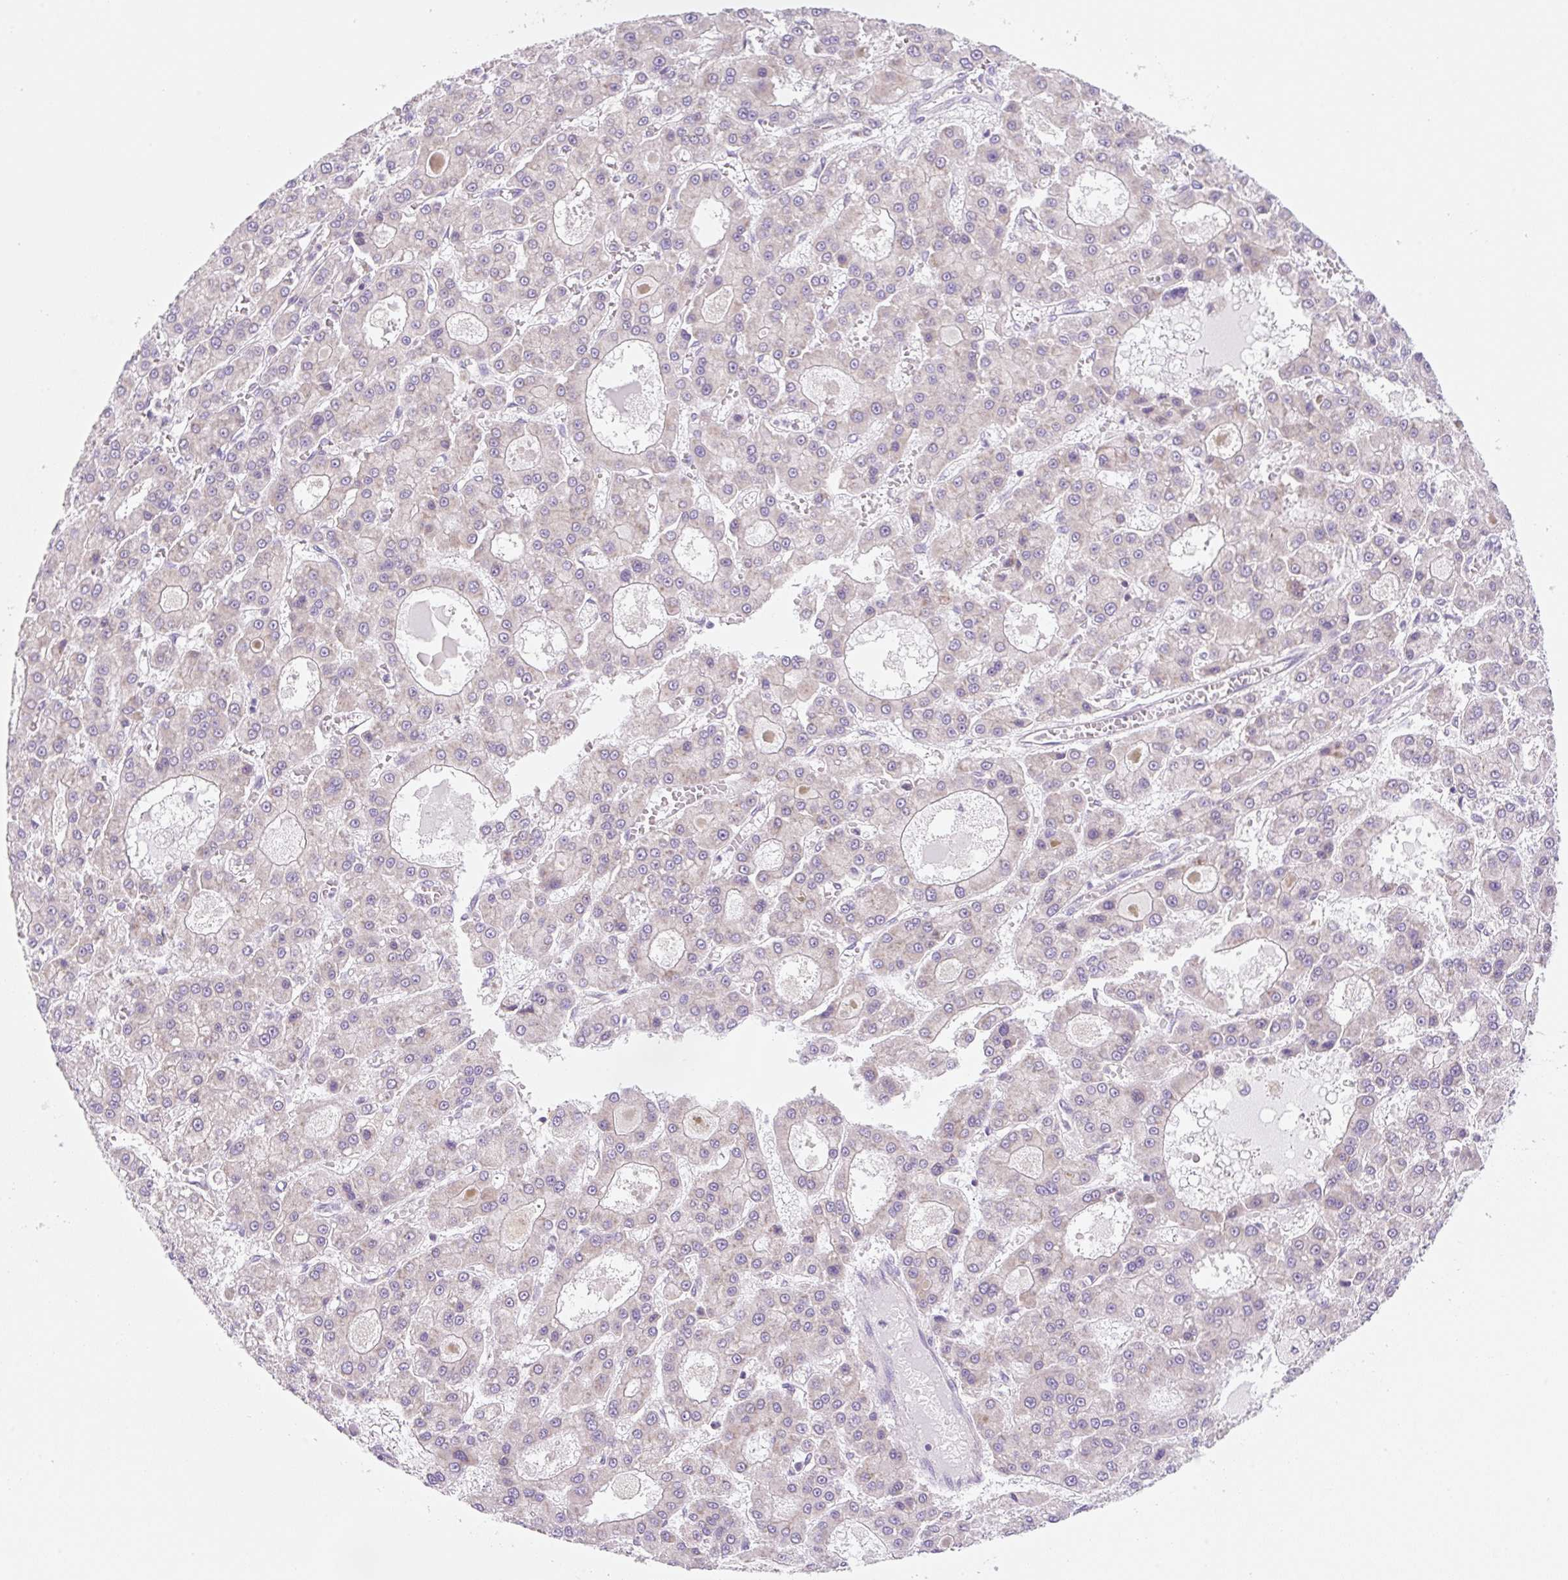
{"staining": {"intensity": "negative", "quantity": "none", "location": "none"}, "tissue": "liver cancer", "cell_type": "Tumor cells", "image_type": "cancer", "snomed": [{"axis": "morphology", "description": "Carcinoma, Hepatocellular, NOS"}, {"axis": "topography", "description": "Liver"}], "caption": "High power microscopy photomicrograph of an immunohistochemistry image of liver cancer (hepatocellular carcinoma), revealing no significant expression in tumor cells.", "gene": "RPL18A", "patient": {"sex": "male", "age": 70}}